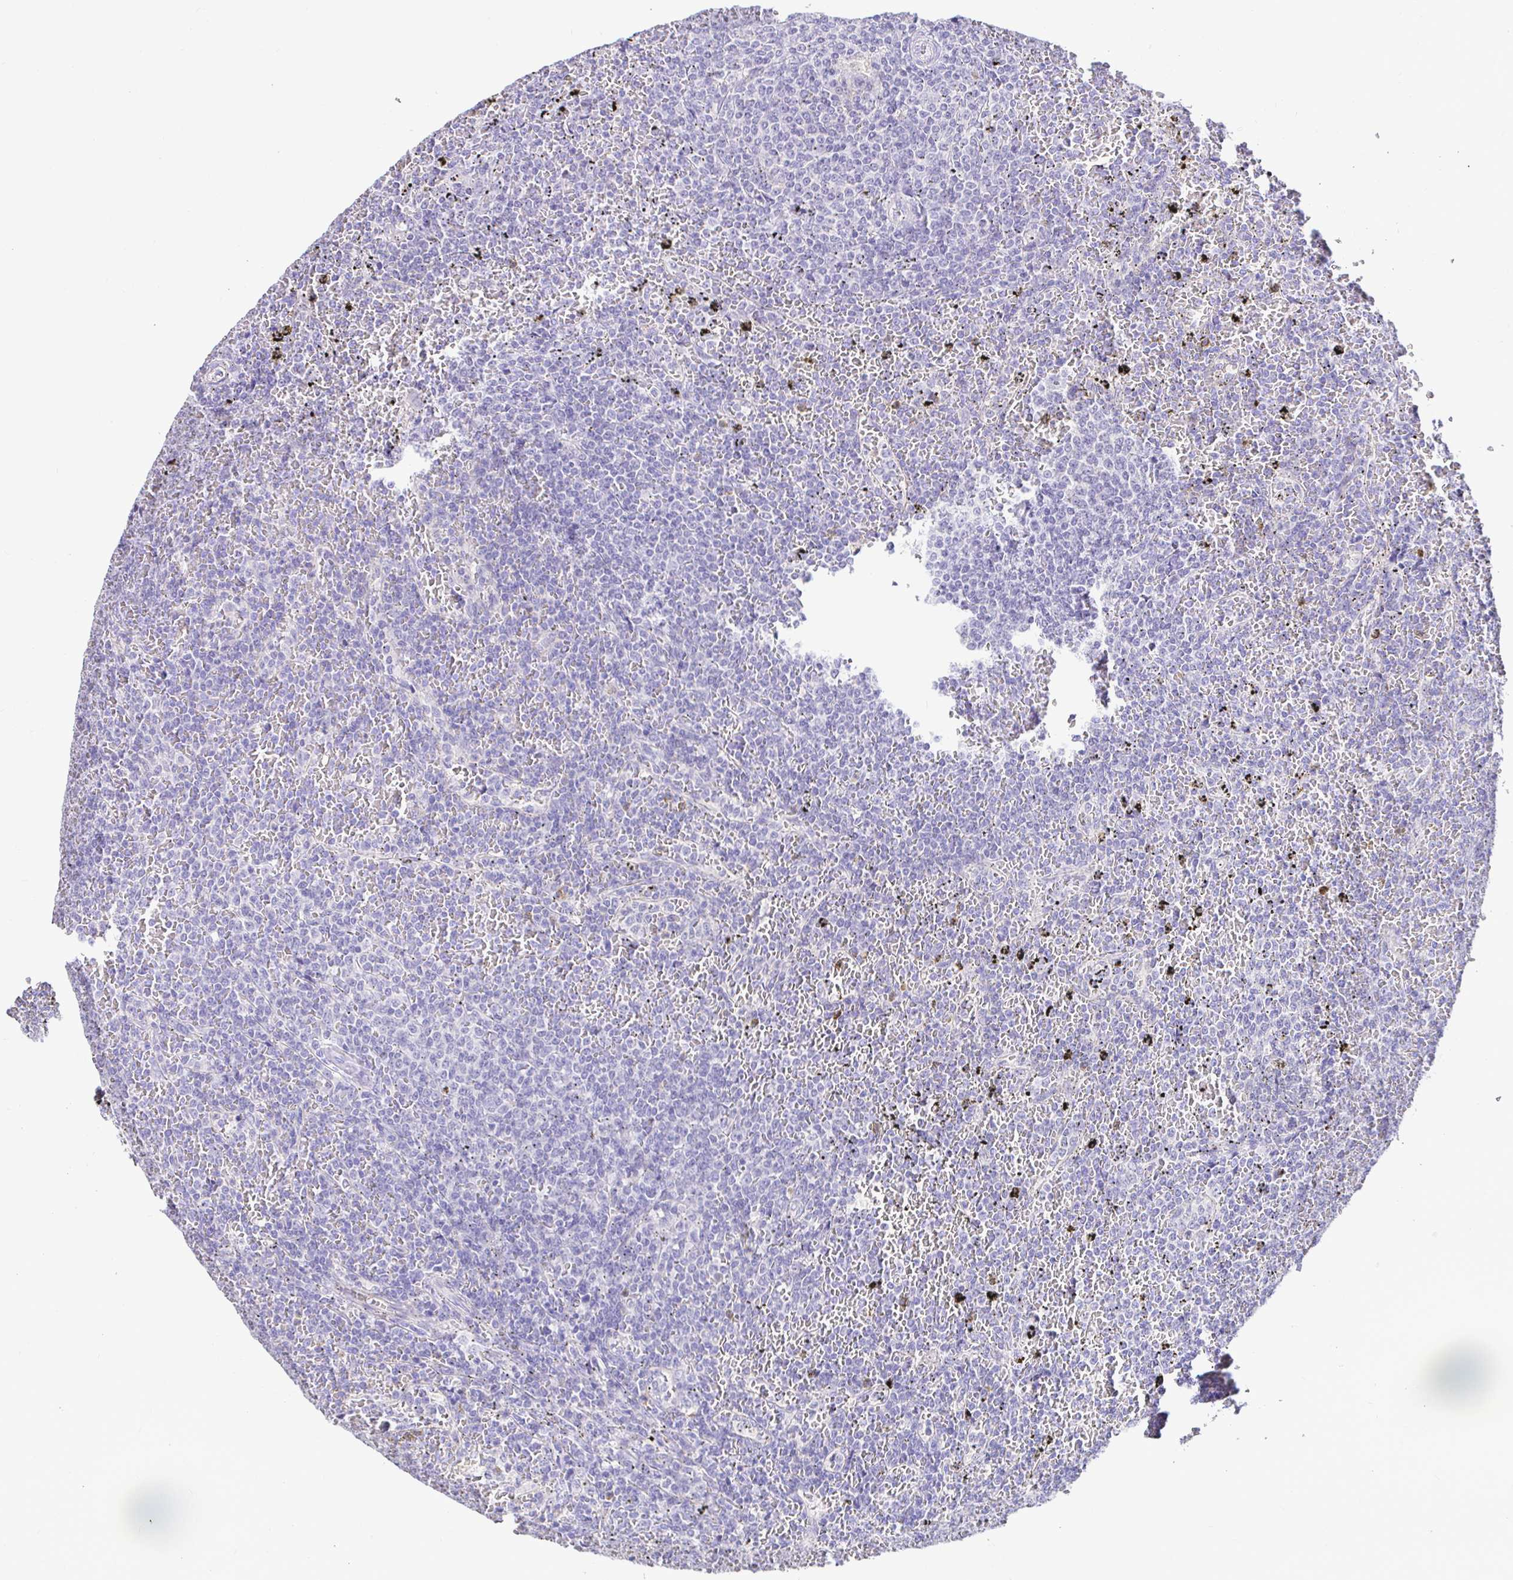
{"staining": {"intensity": "negative", "quantity": "none", "location": "none"}, "tissue": "lymphoma", "cell_type": "Tumor cells", "image_type": "cancer", "snomed": [{"axis": "morphology", "description": "Malignant lymphoma, non-Hodgkin's type, Low grade"}, {"axis": "topography", "description": "Spleen"}], "caption": "Immunohistochemical staining of human low-grade malignant lymphoma, non-Hodgkin's type reveals no significant expression in tumor cells. (Brightfield microscopy of DAB (3,3'-diaminobenzidine) immunohistochemistry at high magnification).", "gene": "CDO1", "patient": {"sex": "female", "age": 77}}